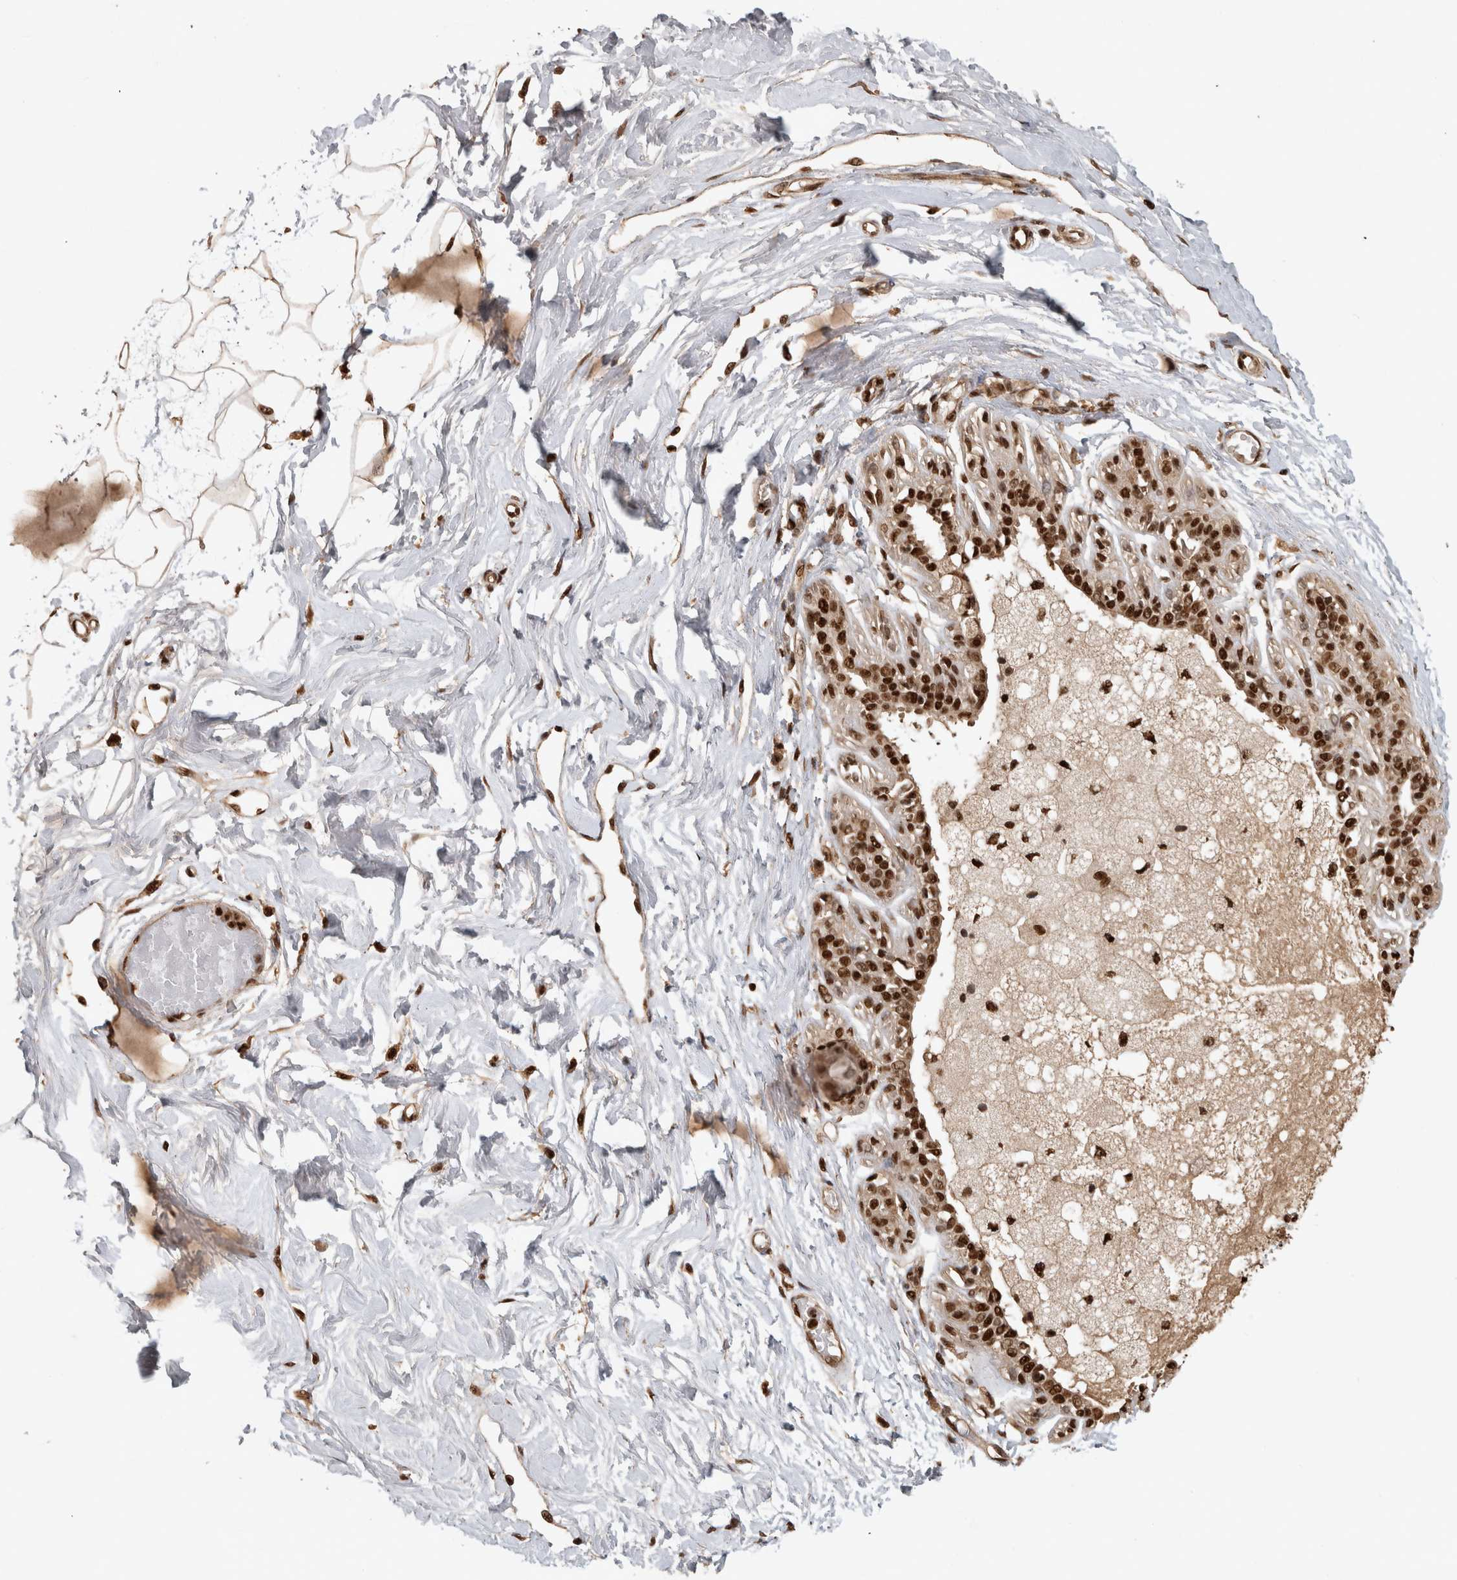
{"staining": {"intensity": "moderate", "quantity": ">75%", "location": "cytoplasmic/membranous,nuclear"}, "tissue": "breast", "cell_type": "Adipocytes", "image_type": "normal", "snomed": [{"axis": "morphology", "description": "Normal tissue, NOS"}, {"axis": "topography", "description": "Breast"}], "caption": "An IHC micrograph of unremarkable tissue is shown. Protein staining in brown highlights moderate cytoplasmic/membranous,nuclear positivity in breast within adipocytes. Using DAB (3,3'-diaminobenzidine) (brown) and hematoxylin (blue) stains, captured at high magnification using brightfield microscopy.", "gene": "RAD50", "patient": {"sex": "female", "age": 45}}